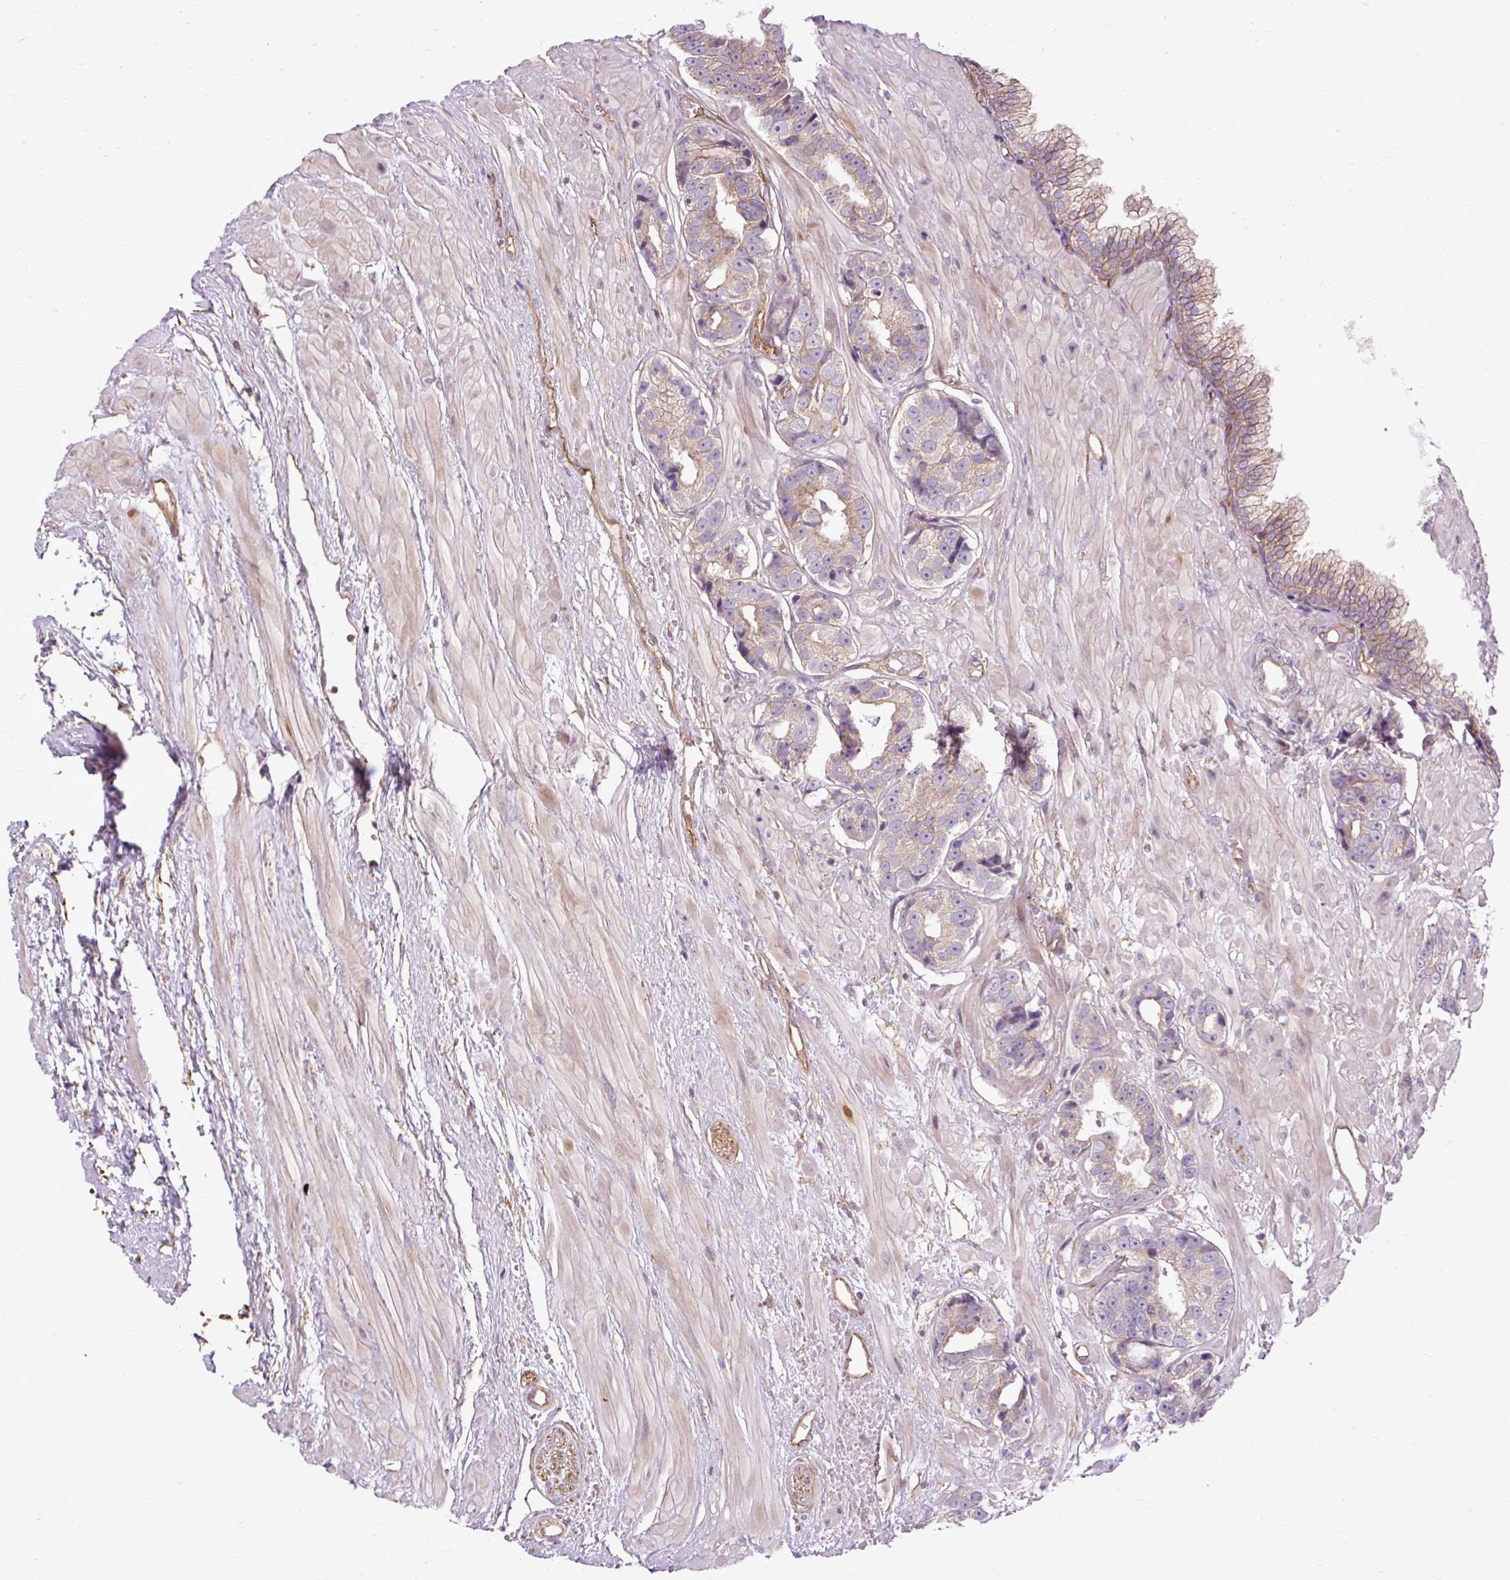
{"staining": {"intensity": "weak", "quantity": "<25%", "location": "cytoplasmic/membranous"}, "tissue": "prostate cancer", "cell_type": "Tumor cells", "image_type": "cancer", "snomed": [{"axis": "morphology", "description": "Adenocarcinoma, High grade"}, {"axis": "topography", "description": "Prostate"}], "caption": "A high-resolution micrograph shows immunohistochemistry staining of prostate high-grade adenocarcinoma, which displays no significant expression in tumor cells.", "gene": "CCDC93", "patient": {"sex": "male", "age": 71}}